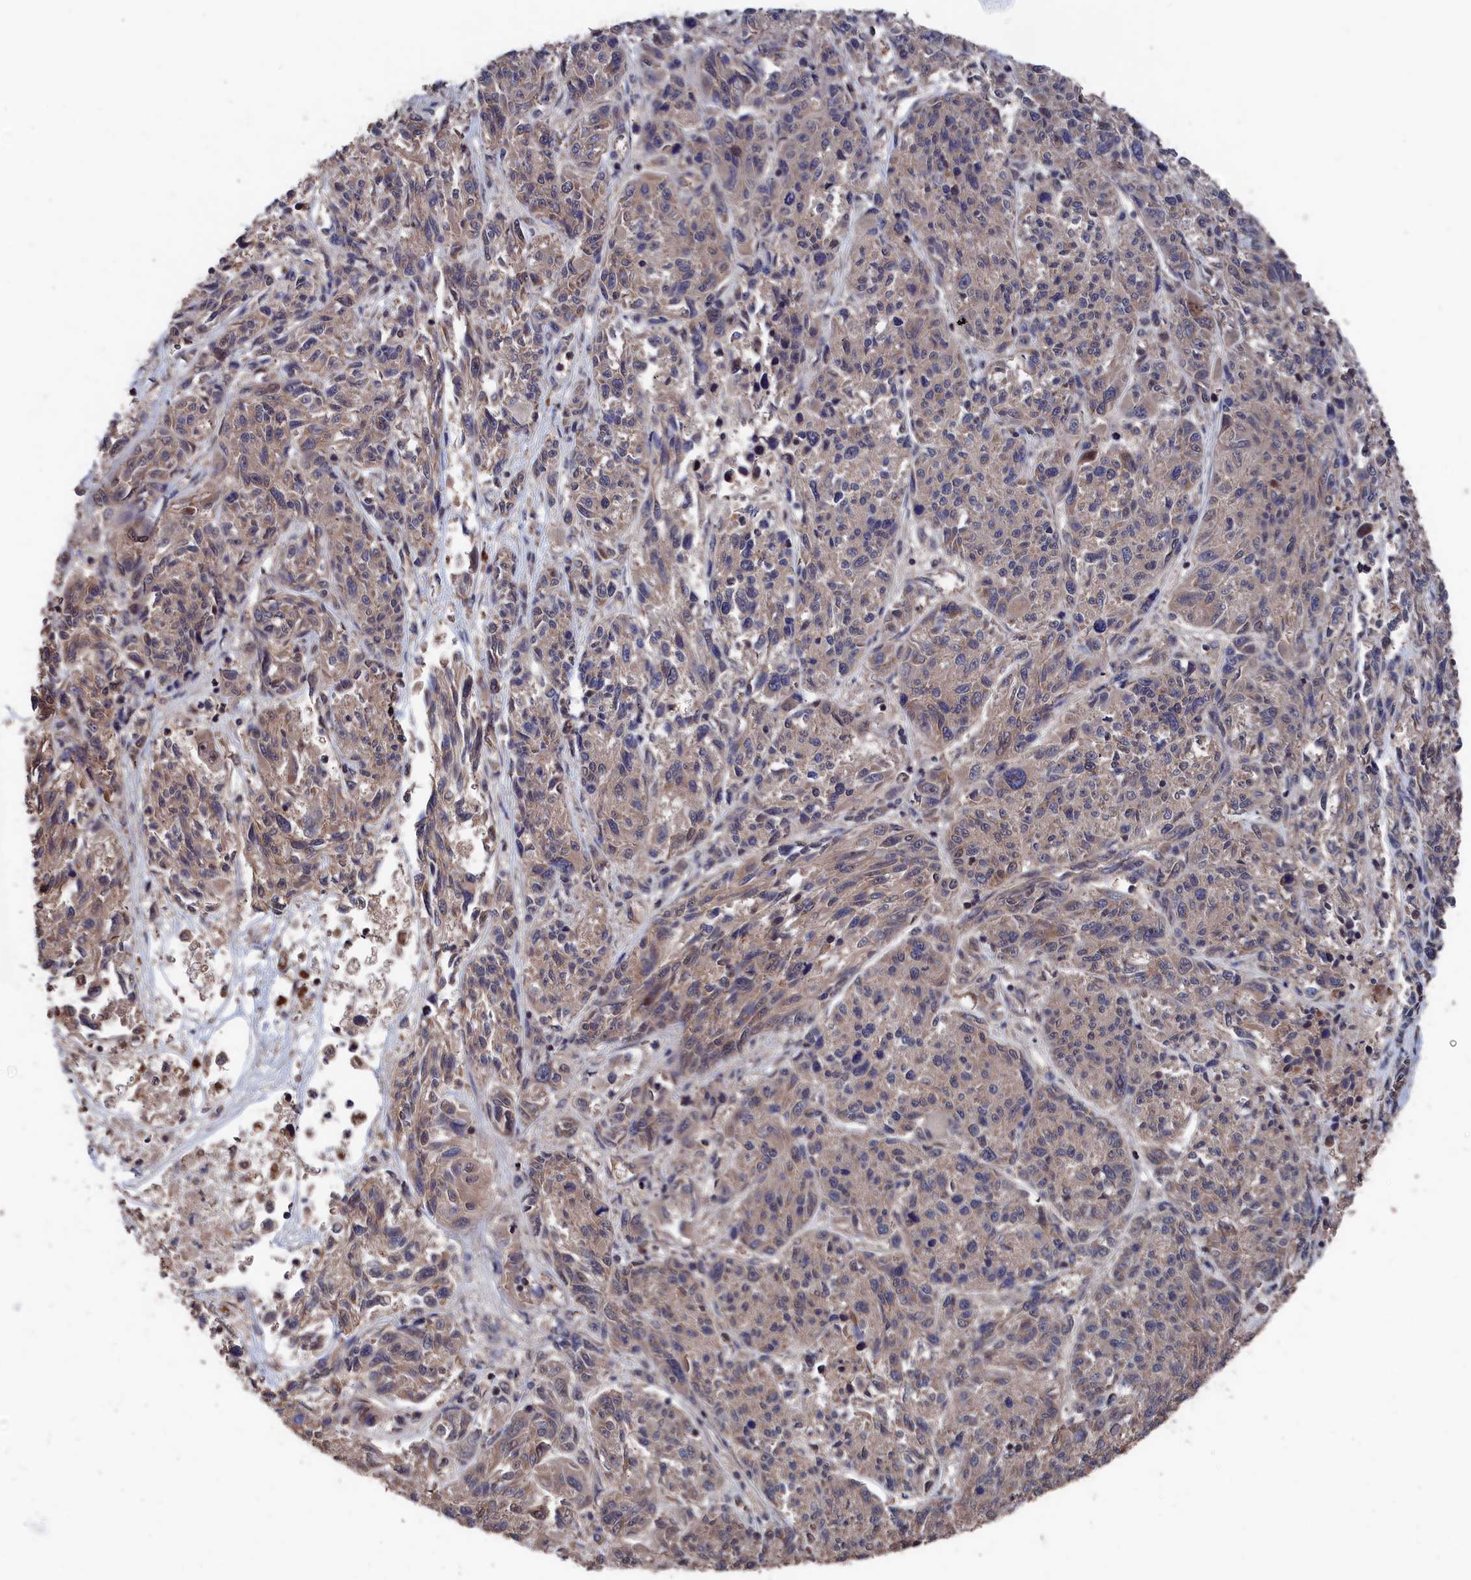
{"staining": {"intensity": "weak", "quantity": "25%-75%", "location": "cytoplasmic/membranous"}, "tissue": "melanoma", "cell_type": "Tumor cells", "image_type": "cancer", "snomed": [{"axis": "morphology", "description": "Malignant melanoma, NOS"}, {"axis": "topography", "description": "Skin"}], "caption": "A brown stain labels weak cytoplasmic/membranous positivity of a protein in human malignant melanoma tumor cells. Using DAB (3,3'-diaminobenzidine) (brown) and hematoxylin (blue) stains, captured at high magnification using brightfield microscopy.", "gene": "PDE12", "patient": {"sex": "male", "age": 53}}